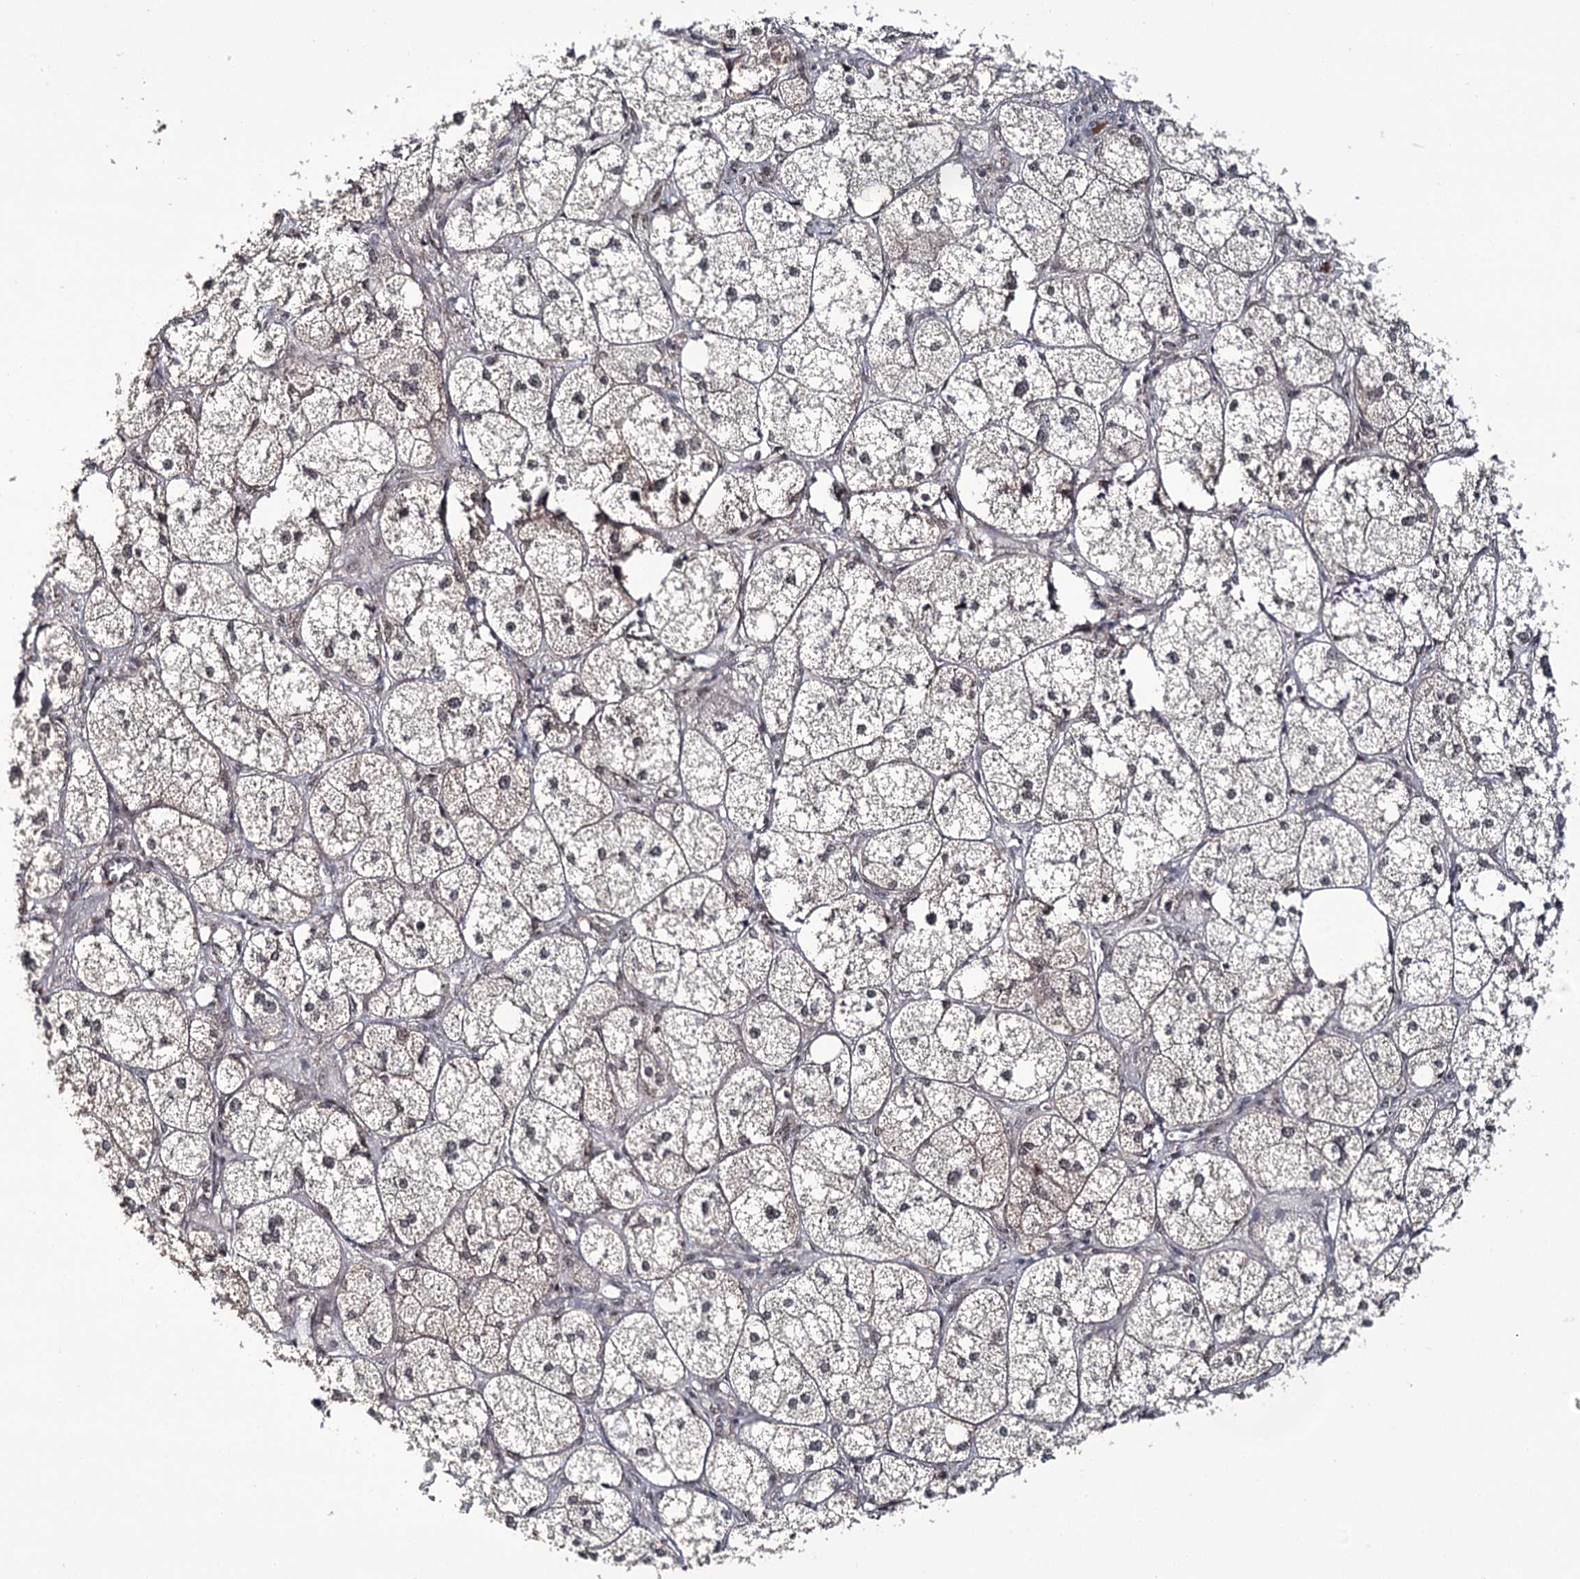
{"staining": {"intensity": "moderate", "quantity": "25%-75%", "location": "nuclear"}, "tissue": "adrenal gland", "cell_type": "Glandular cells", "image_type": "normal", "snomed": [{"axis": "morphology", "description": "Normal tissue, NOS"}, {"axis": "topography", "description": "Adrenal gland"}], "caption": "IHC image of unremarkable adrenal gland stained for a protein (brown), which reveals medium levels of moderate nuclear staining in about 25%-75% of glandular cells.", "gene": "ERCC3", "patient": {"sex": "female", "age": 61}}